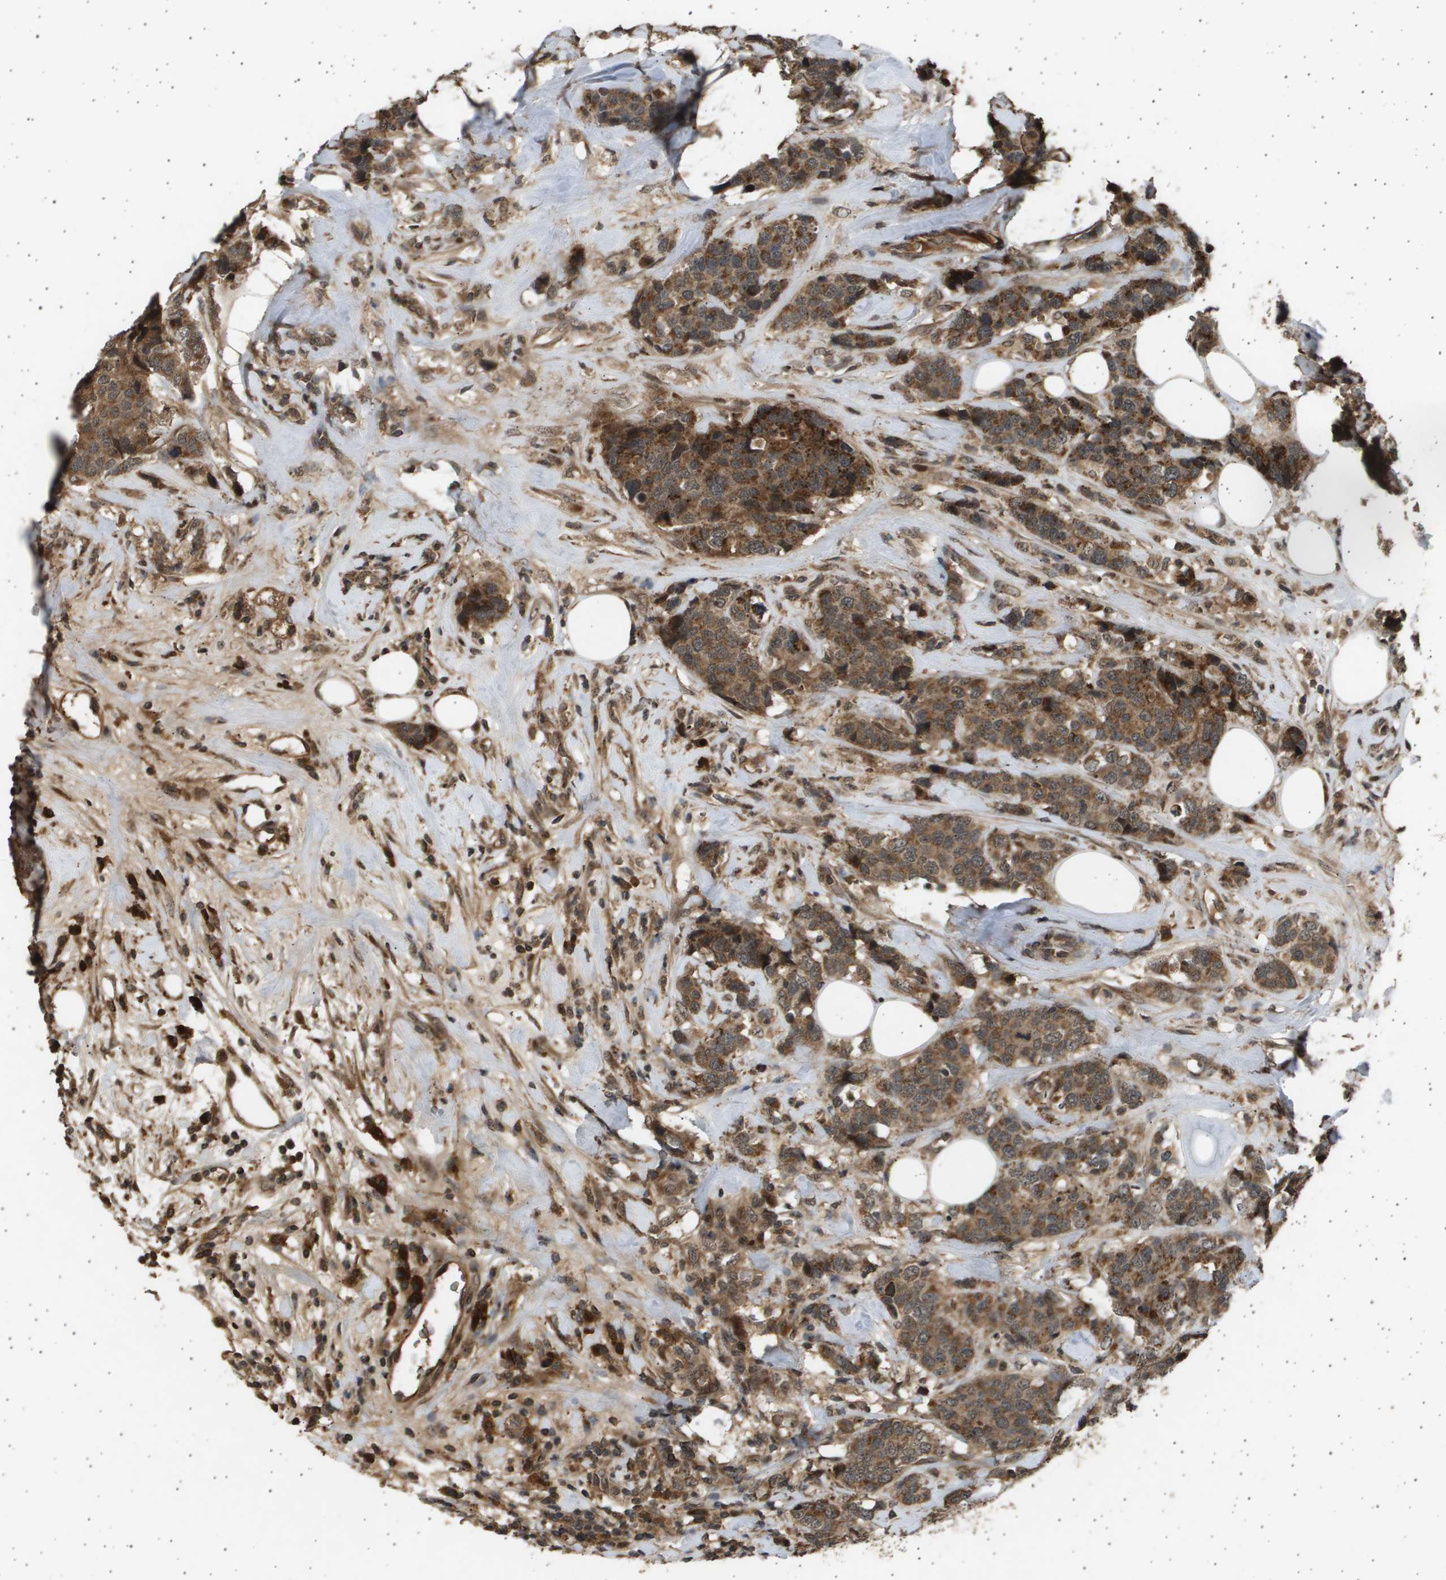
{"staining": {"intensity": "moderate", "quantity": ">75%", "location": "cytoplasmic/membranous"}, "tissue": "breast cancer", "cell_type": "Tumor cells", "image_type": "cancer", "snomed": [{"axis": "morphology", "description": "Lobular carcinoma"}, {"axis": "topography", "description": "Breast"}], "caption": "Human breast lobular carcinoma stained with a brown dye exhibits moderate cytoplasmic/membranous positive positivity in approximately >75% of tumor cells.", "gene": "TNRC6A", "patient": {"sex": "female", "age": 59}}